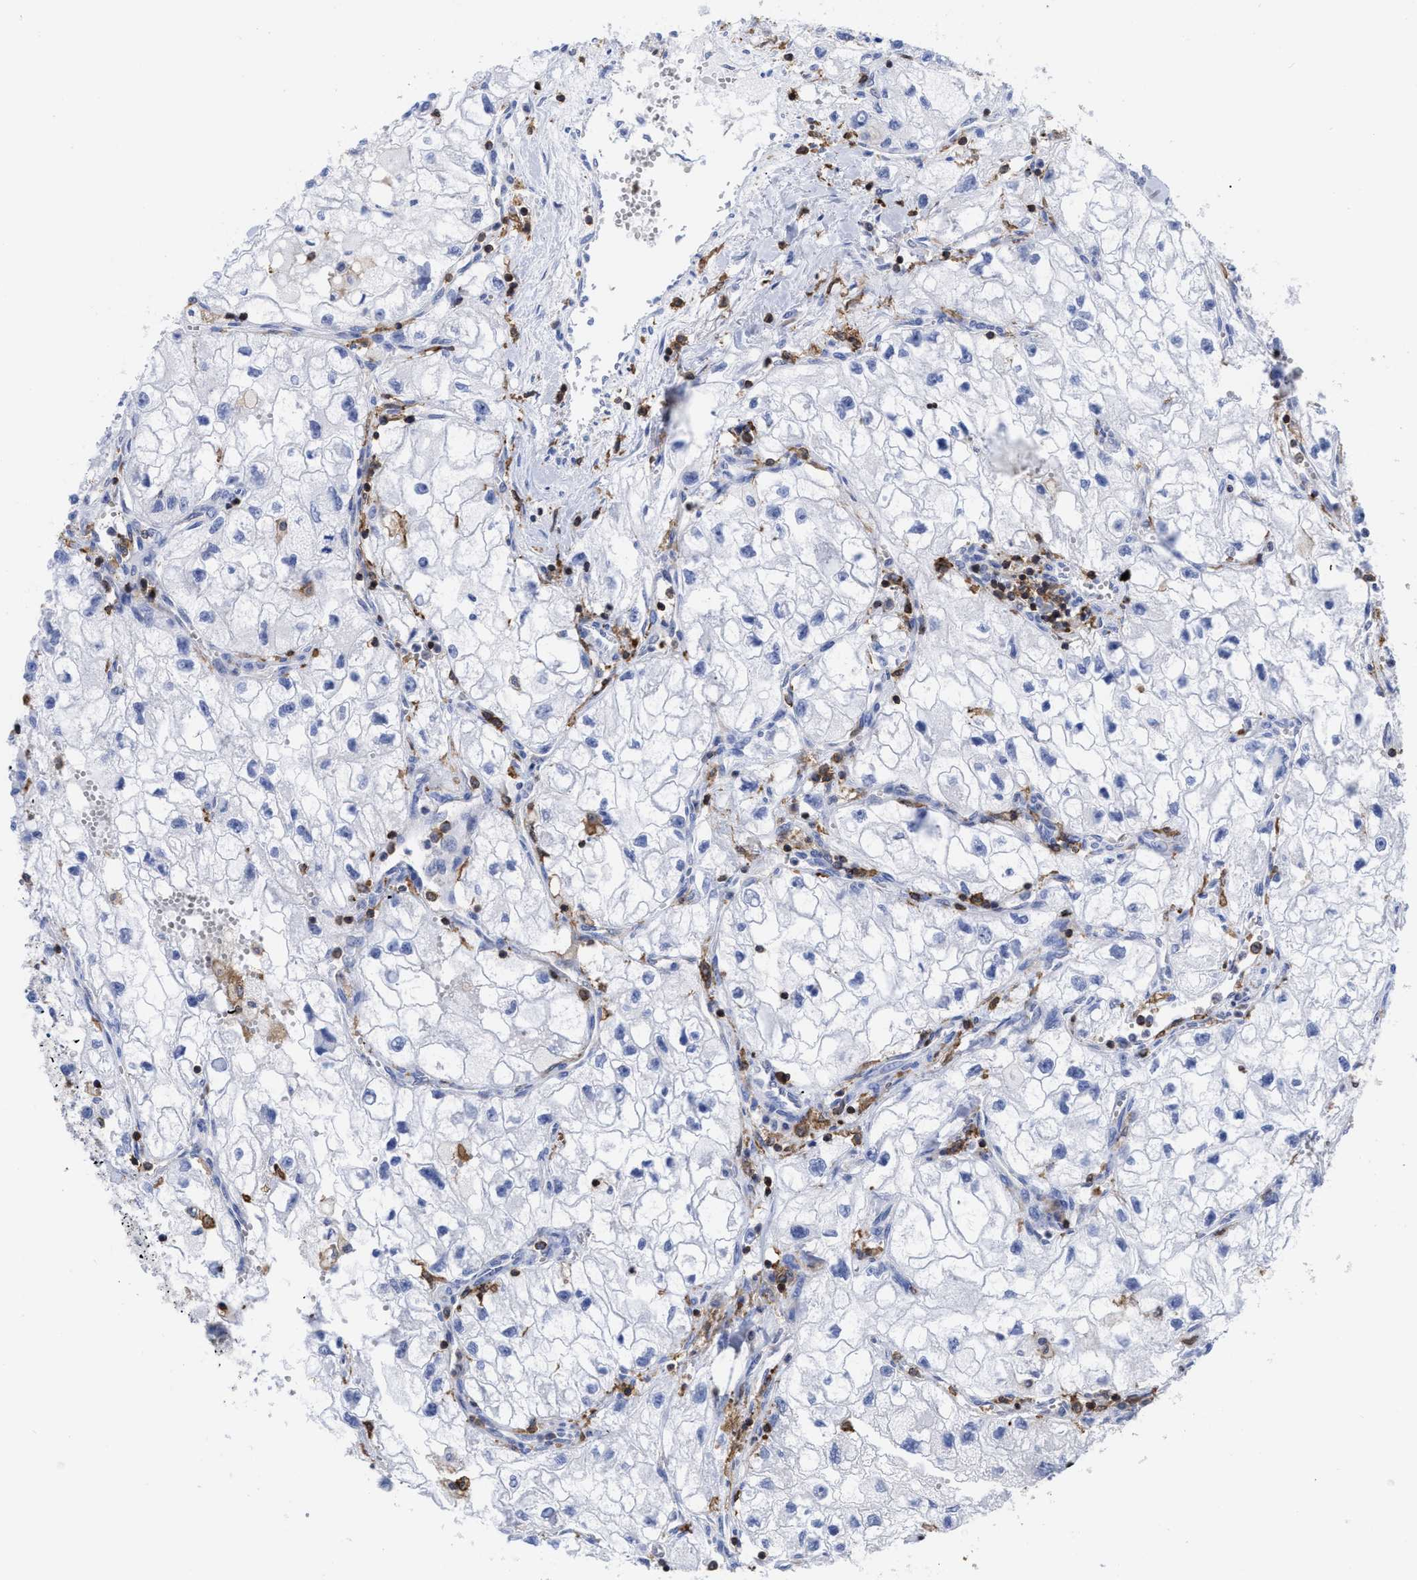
{"staining": {"intensity": "negative", "quantity": "none", "location": "none"}, "tissue": "renal cancer", "cell_type": "Tumor cells", "image_type": "cancer", "snomed": [{"axis": "morphology", "description": "Adenocarcinoma, NOS"}, {"axis": "topography", "description": "Kidney"}], "caption": "Immunohistochemistry (IHC) of human adenocarcinoma (renal) demonstrates no positivity in tumor cells.", "gene": "HCLS1", "patient": {"sex": "female", "age": 70}}